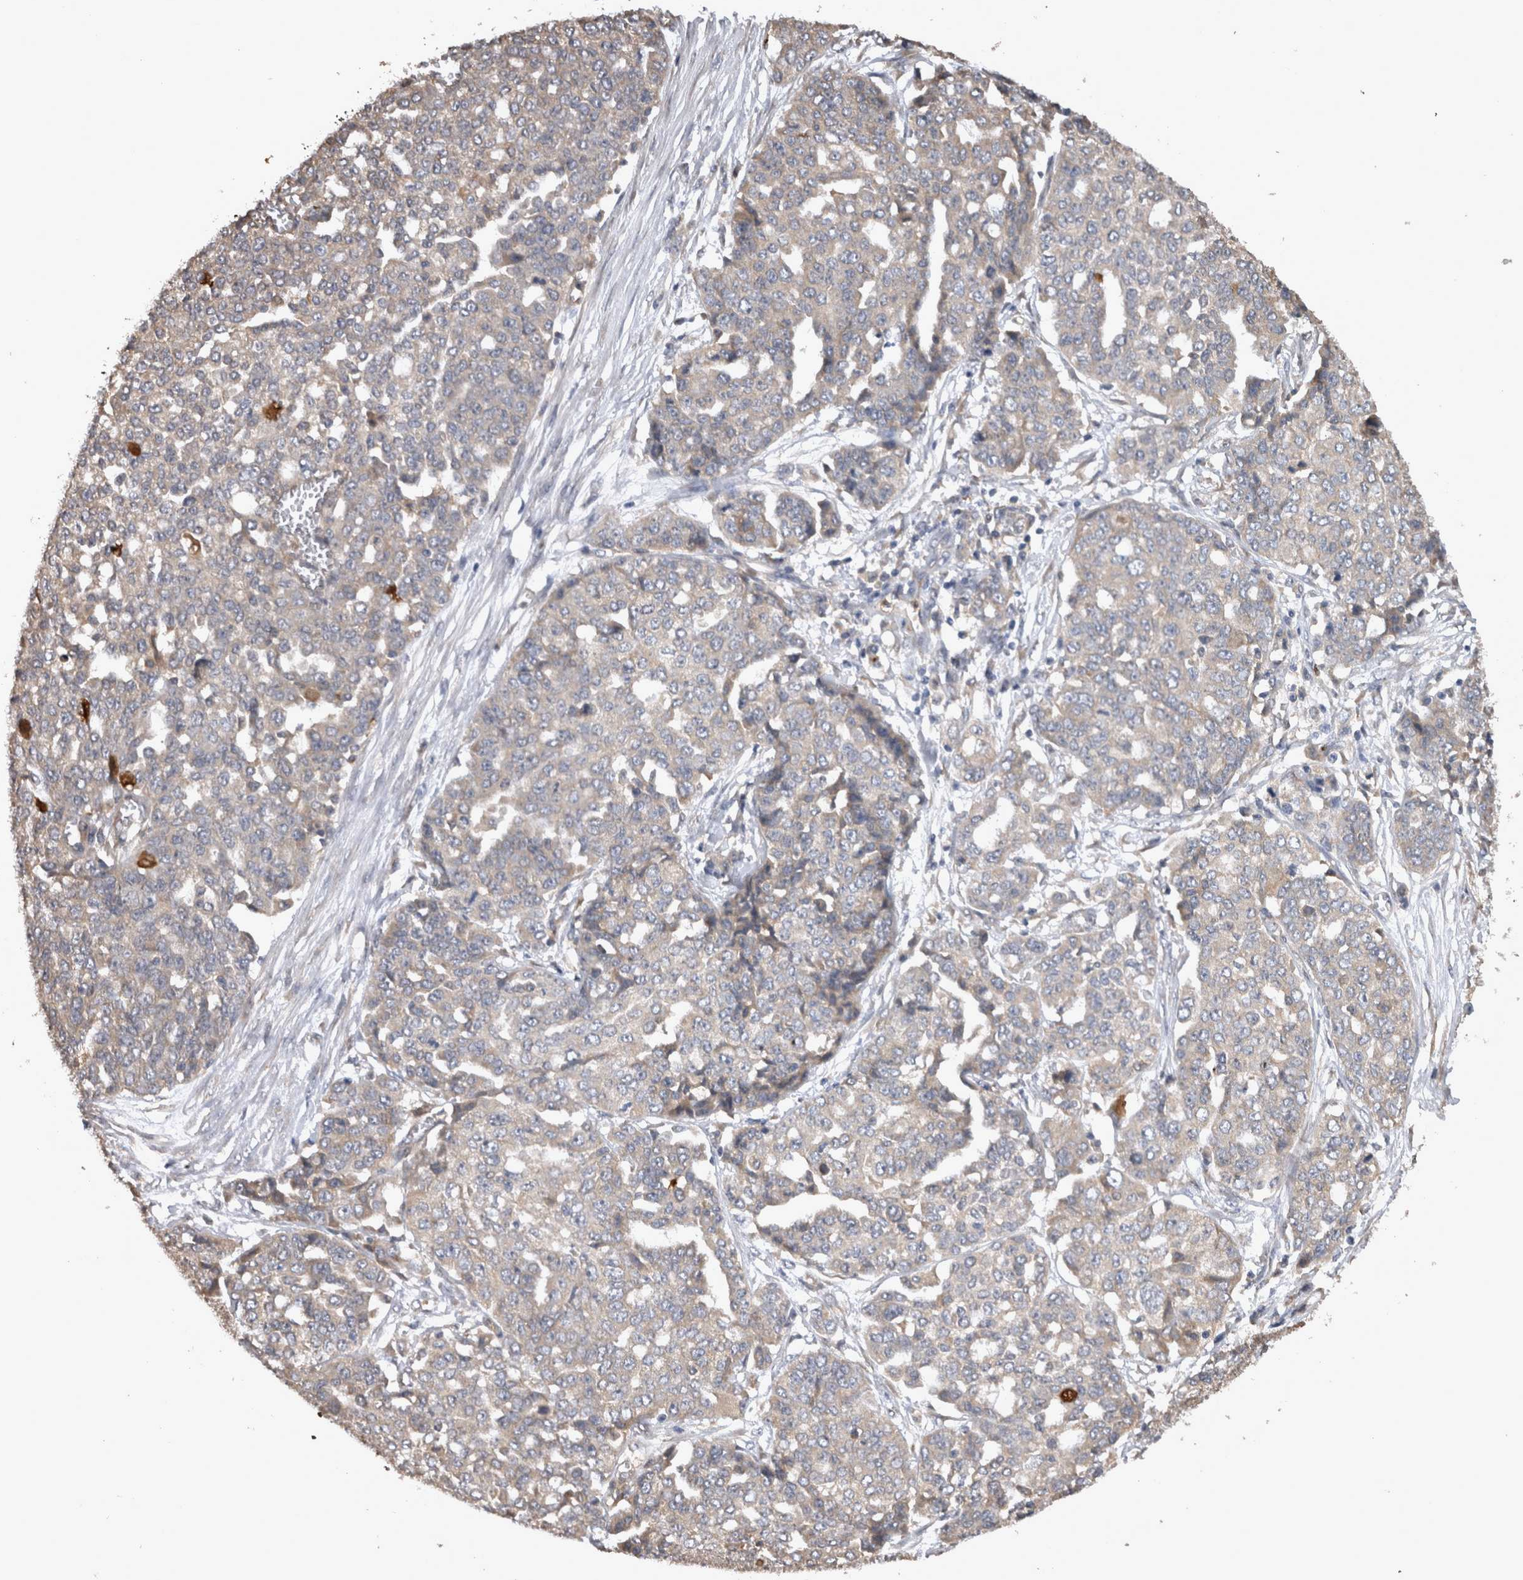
{"staining": {"intensity": "negative", "quantity": "none", "location": "none"}, "tissue": "ovarian cancer", "cell_type": "Tumor cells", "image_type": "cancer", "snomed": [{"axis": "morphology", "description": "Cystadenocarcinoma, serous, NOS"}, {"axis": "topography", "description": "Soft tissue"}, {"axis": "topography", "description": "Ovary"}], "caption": "Immunohistochemistry (IHC) of human ovarian serous cystadenocarcinoma exhibits no expression in tumor cells. (Stains: DAB (3,3'-diaminobenzidine) immunohistochemistry (IHC) with hematoxylin counter stain, Microscopy: brightfield microscopy at high magnification).", "gene": "TMED7", "patient": {"sex": "female", "age": 57}}